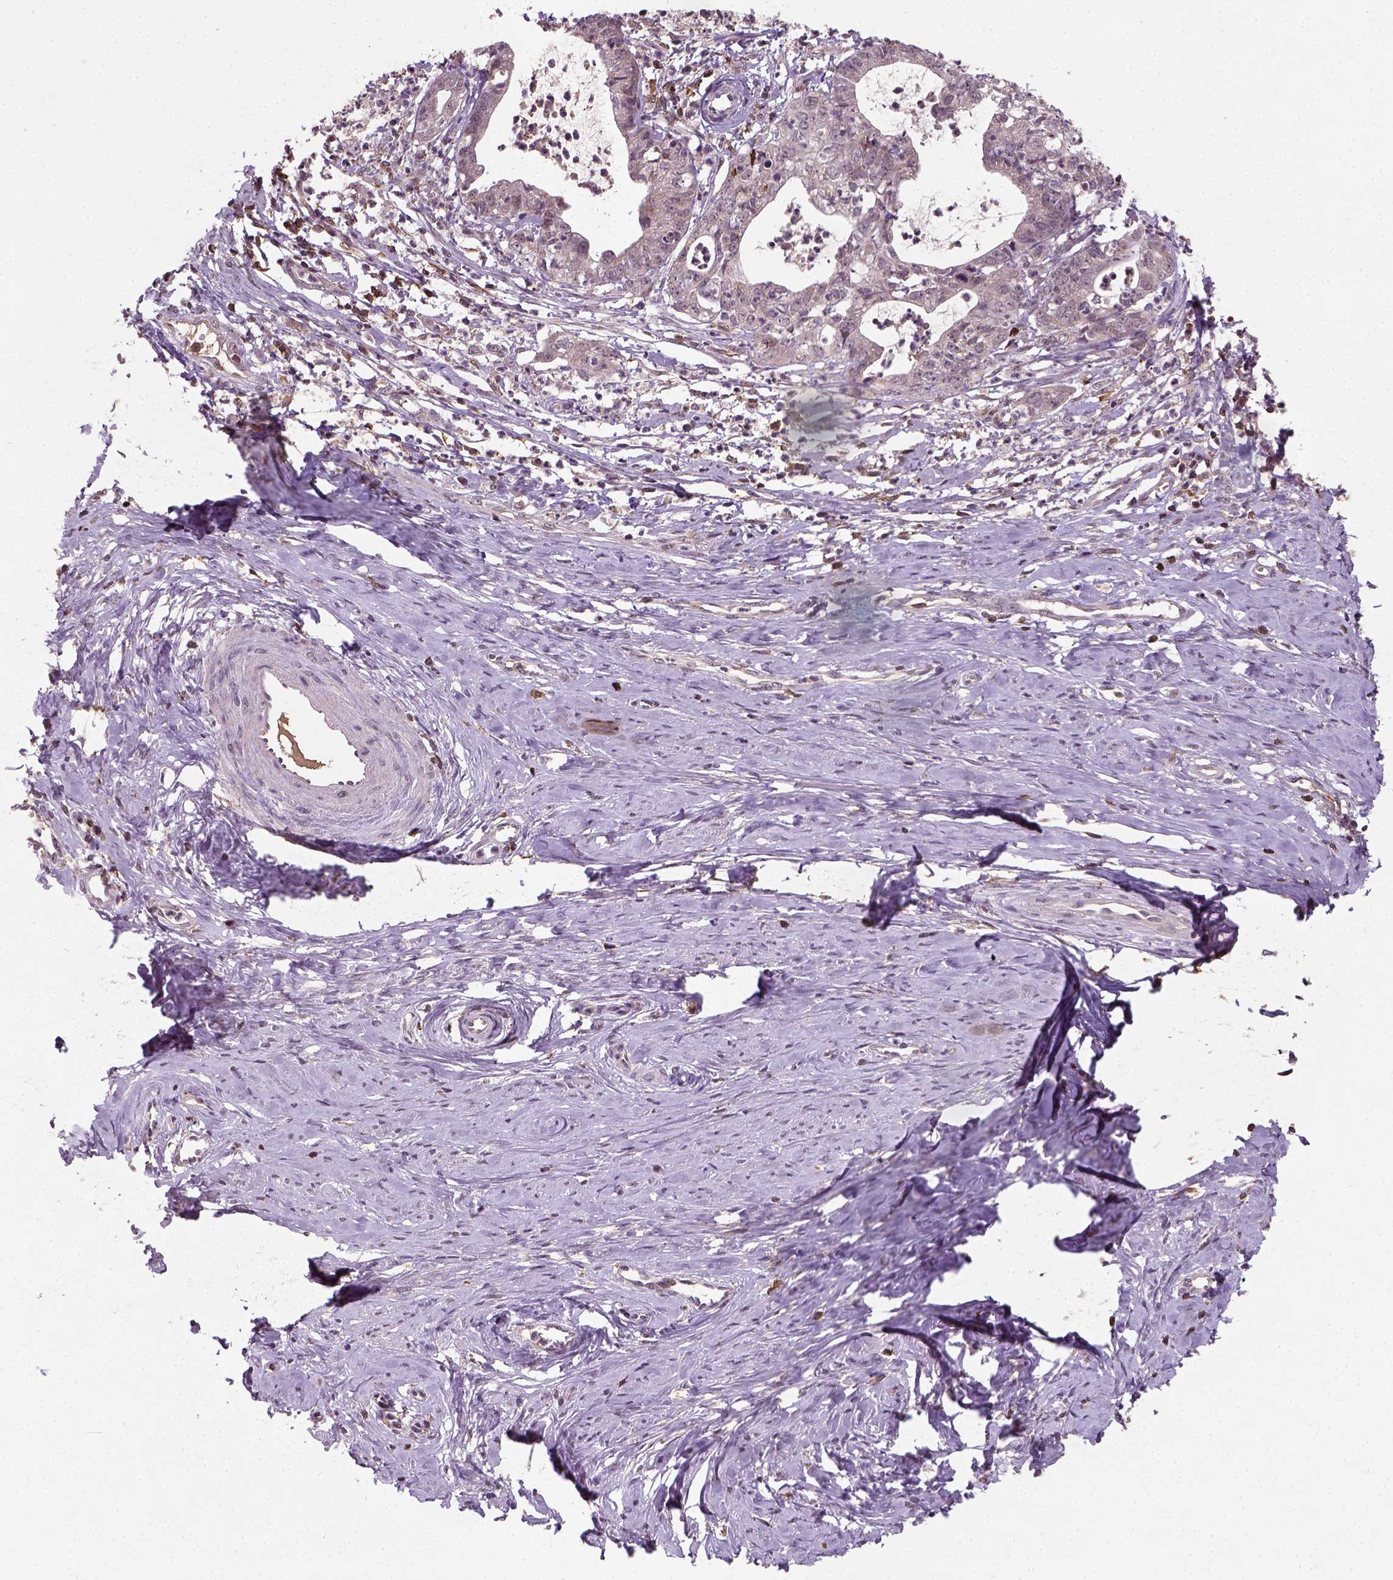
{"staining": {"intensity": "weak", "quantity": ">75%", "location": "cytoplasmic/membranous"}, "tissue": "cervical cancer", "cell_type": "Tumor cells", "image_type": "cancer", "snomed": [{"axis": "morphology", "description": "Normal tissue, NOS"}, {"axis": "morphology", "description": "Adenocarcinoma, NOS"}, {"axis": "topography", "description": "Cervix"}], "caption": "Cervical adenocarcinoma stained for a protein (brown) reveals weak cytoplasmic/membranous positive expression in approximately >75% of tumor cells.", "gene": "CAMKK1", "patient": {"sex": "female", "age": 38}}